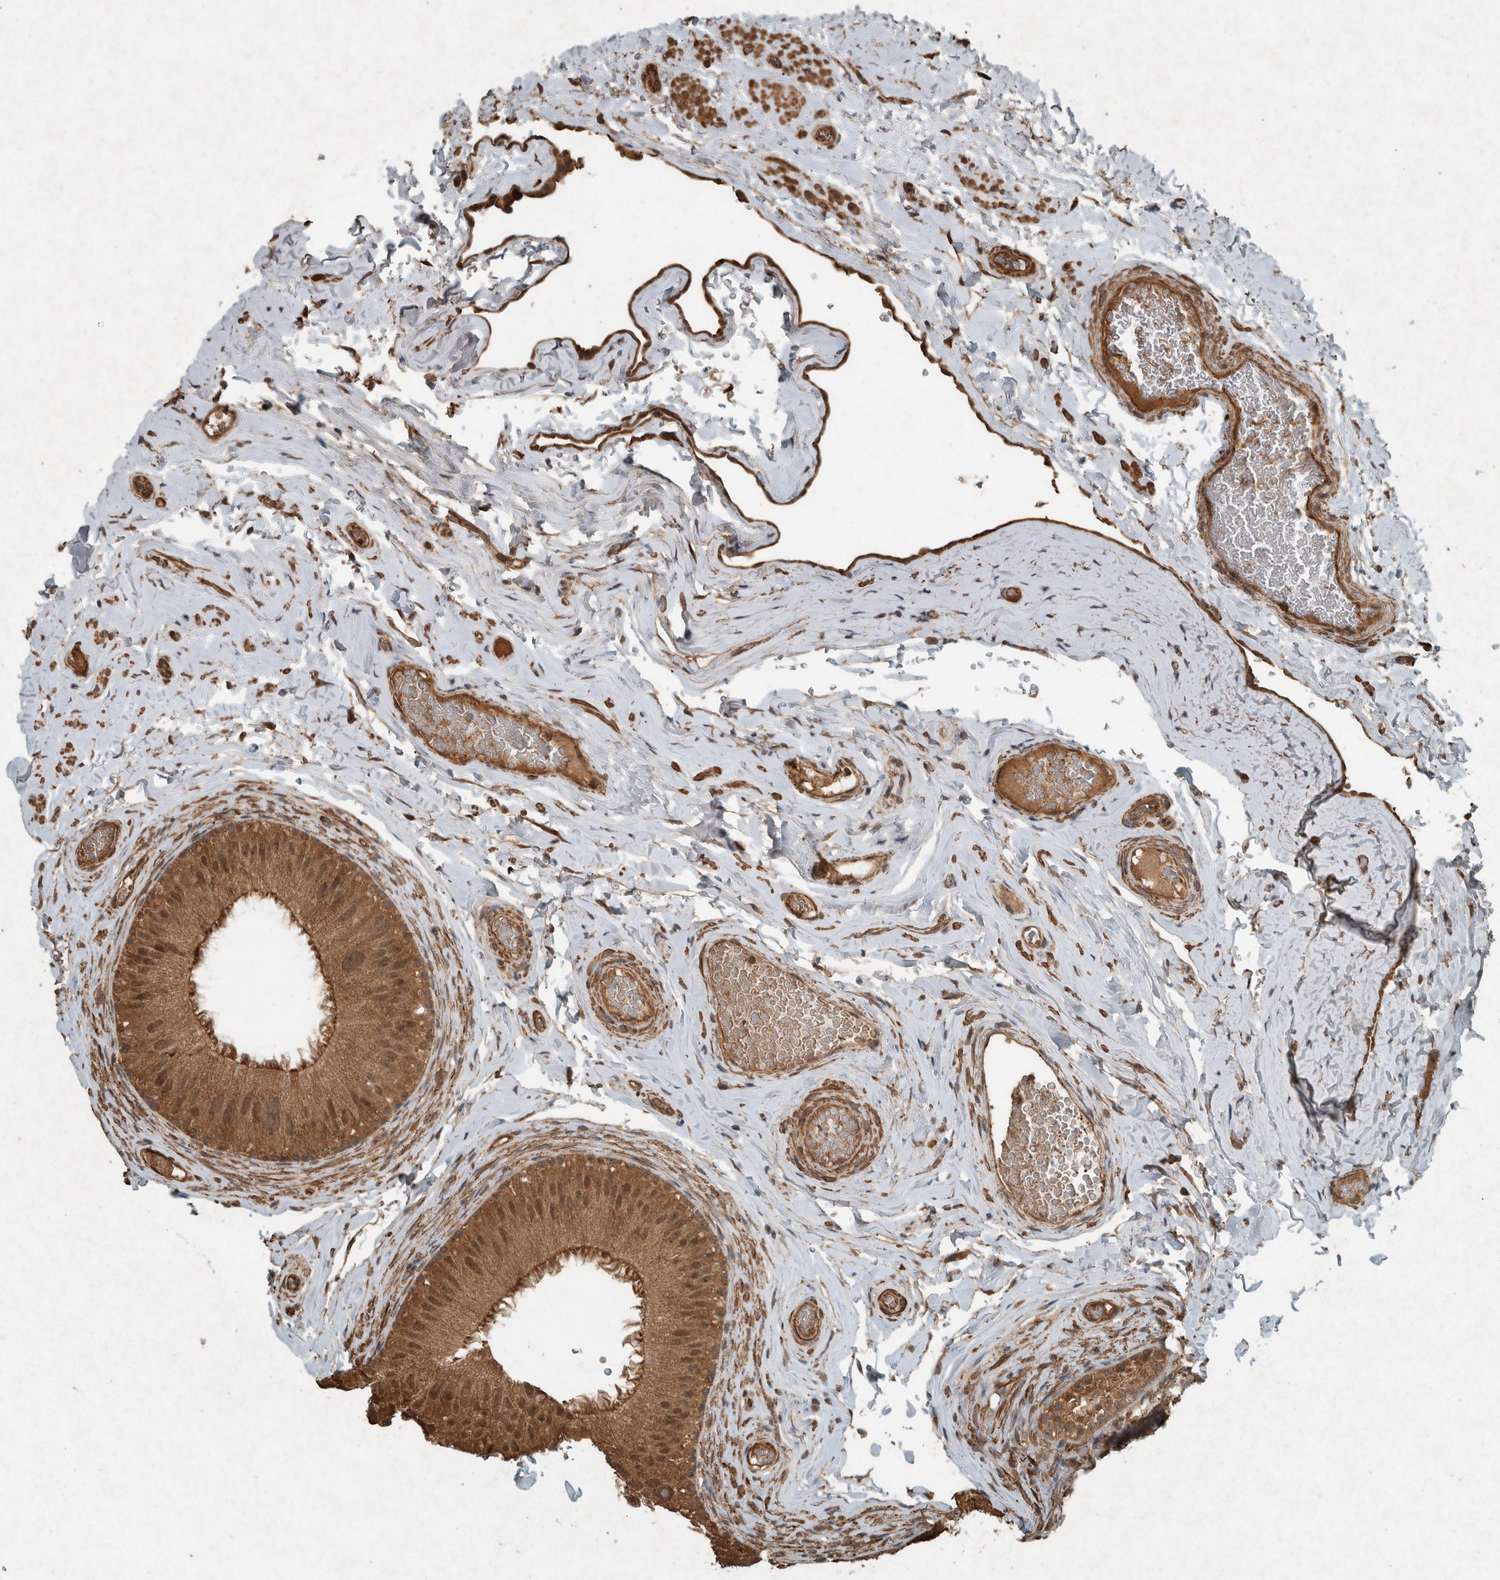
{"staining": {"intensity": "moderate", "quantity": ">75%", "location": "cytoplasmic/membranous,nuclear"}, "tissue": "epididymis", "cell_type": "Glandular cells", "image_type": "normal", "snomed": [{"axis": "morphology", "description": "Normal tissue, NOS"}, {"axis": "topography", "description": "Vascular tissue"}, {"axis": "topography", "description": "Epididymis"}], "caption": "A photomicrograph of human epididymis stained for a protein reveals moderate cytoplasmic/membranous,nuclear brown staining in glandular cells.", "gene": "ARHGEF12", "patient": {"sex": "male", "age": 49}}